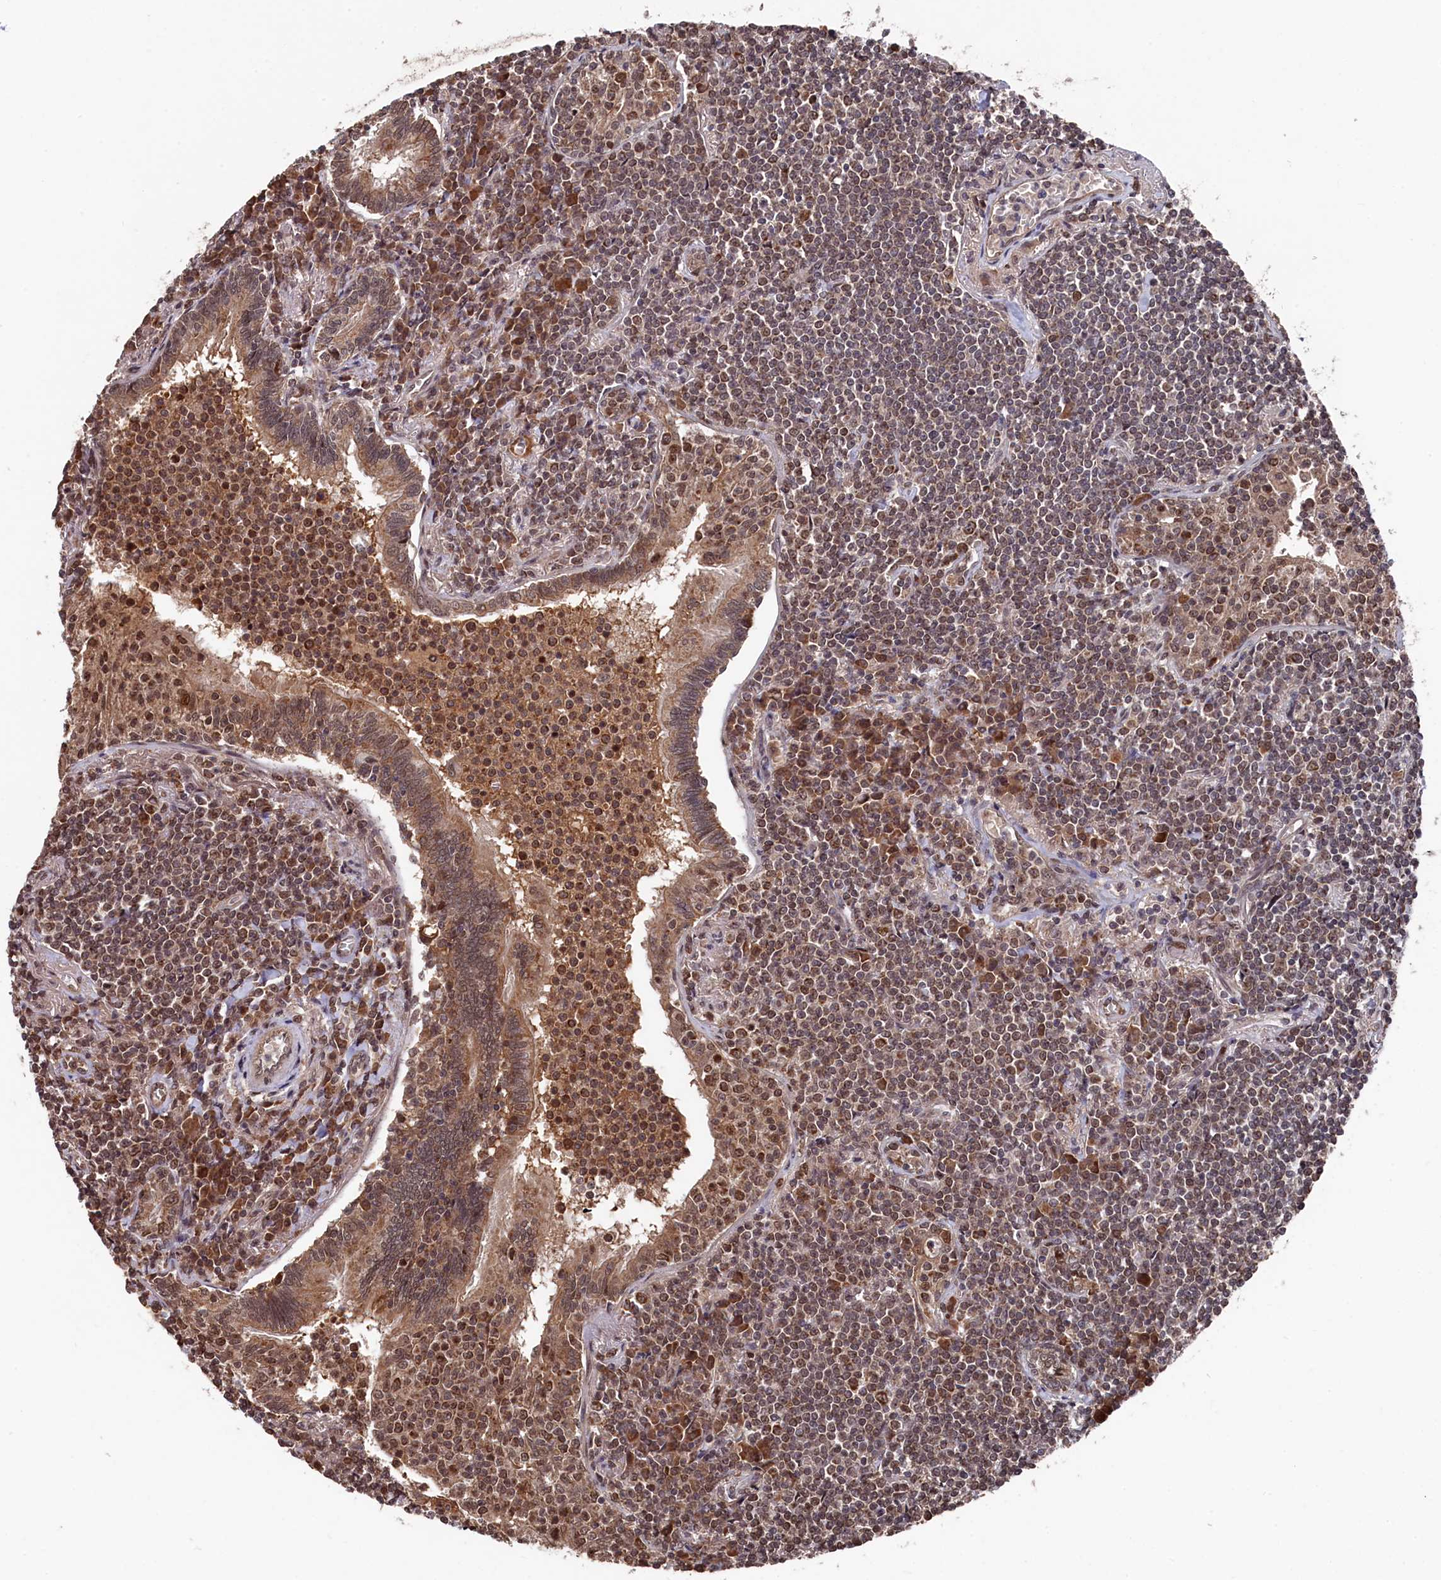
{"staining": {"intensity": "moderate", "quantity": ">75%", "location": "cytoplasmic/membranous,nuclear"}, "tissue": "lymphoma", "cell_type": "Tumor cells", "image_type": "cancer", "snomed": [{"axis": "morphology", "description": "Malignant lymphoma, non-Hodgkin's type, Low grade"}, {"axis": "topography", "description": "Lung"}], "caption": "Brown immunohistochemical staining in human lymphoma reveals moderate cytoplasmic/membranous and nuclear positivity in about >75% of tumor cells. Immunohistochemistry stains the protein in brown and the nuclei are stained blue.", "gene": "CLPX", "patient": {"sex": "female", "age": 71}}